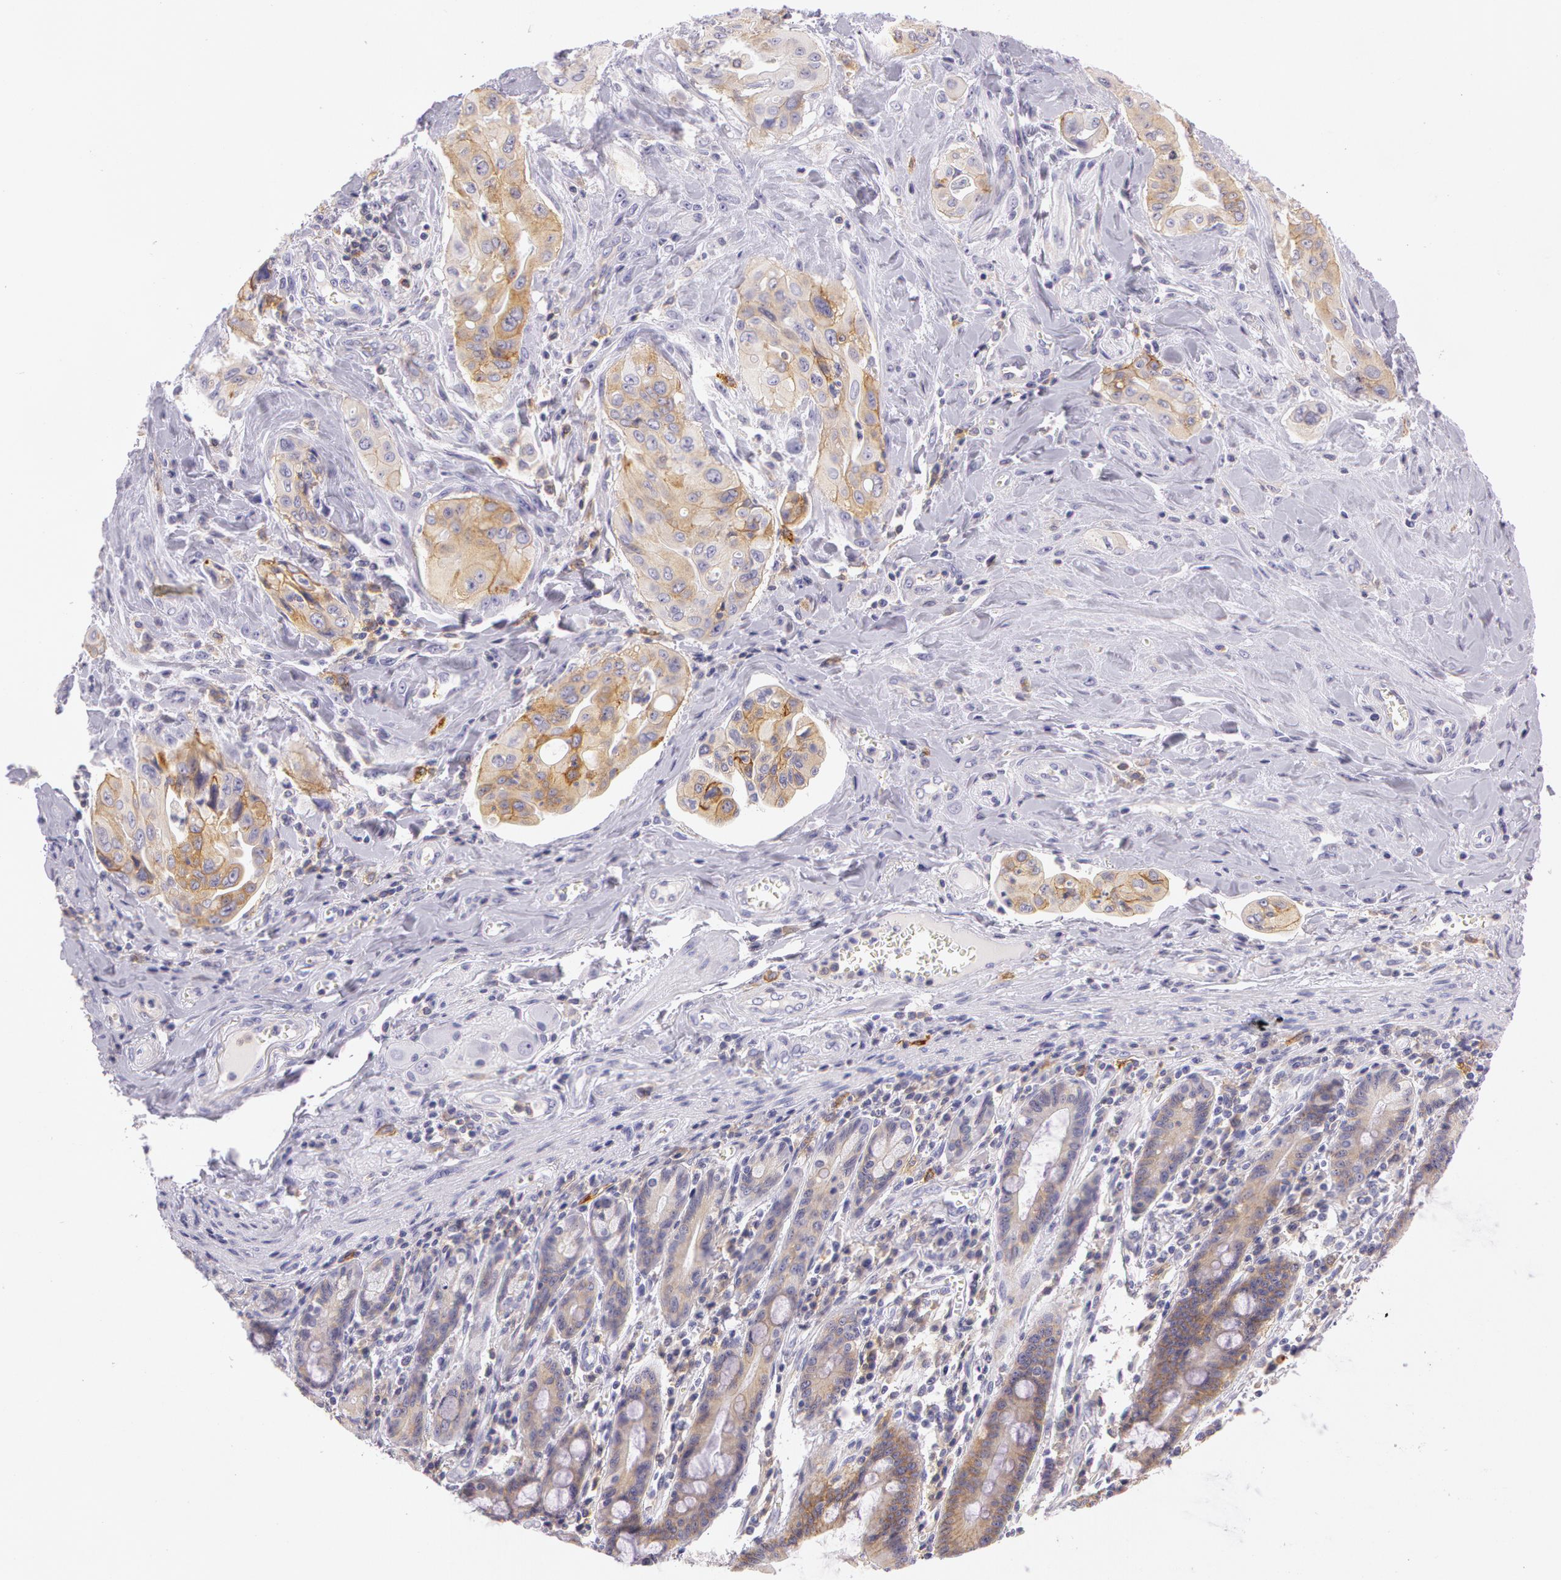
{"staining": {"intensity": "weak", "quantity": "25%-75%", "location": "cytoplasmic/membranous"}, "tissue": "pancreatic cancer", "cell_type": "Tumor cells", "image_type": "cancer", "snomed": [{"axis": "morphology", "description": "Adenocarcinoma, NOS"}, {"axis": "topography", "description": "Pancreas"}], "caption": "Brown immunohistochemical staining in human pancreatic cancer displays weak cytoplasmic/membranous expression in approximately 25%-75% of tumor cells.", "gene": "LY75", "patient": {"sex": "male", "age": 77}}